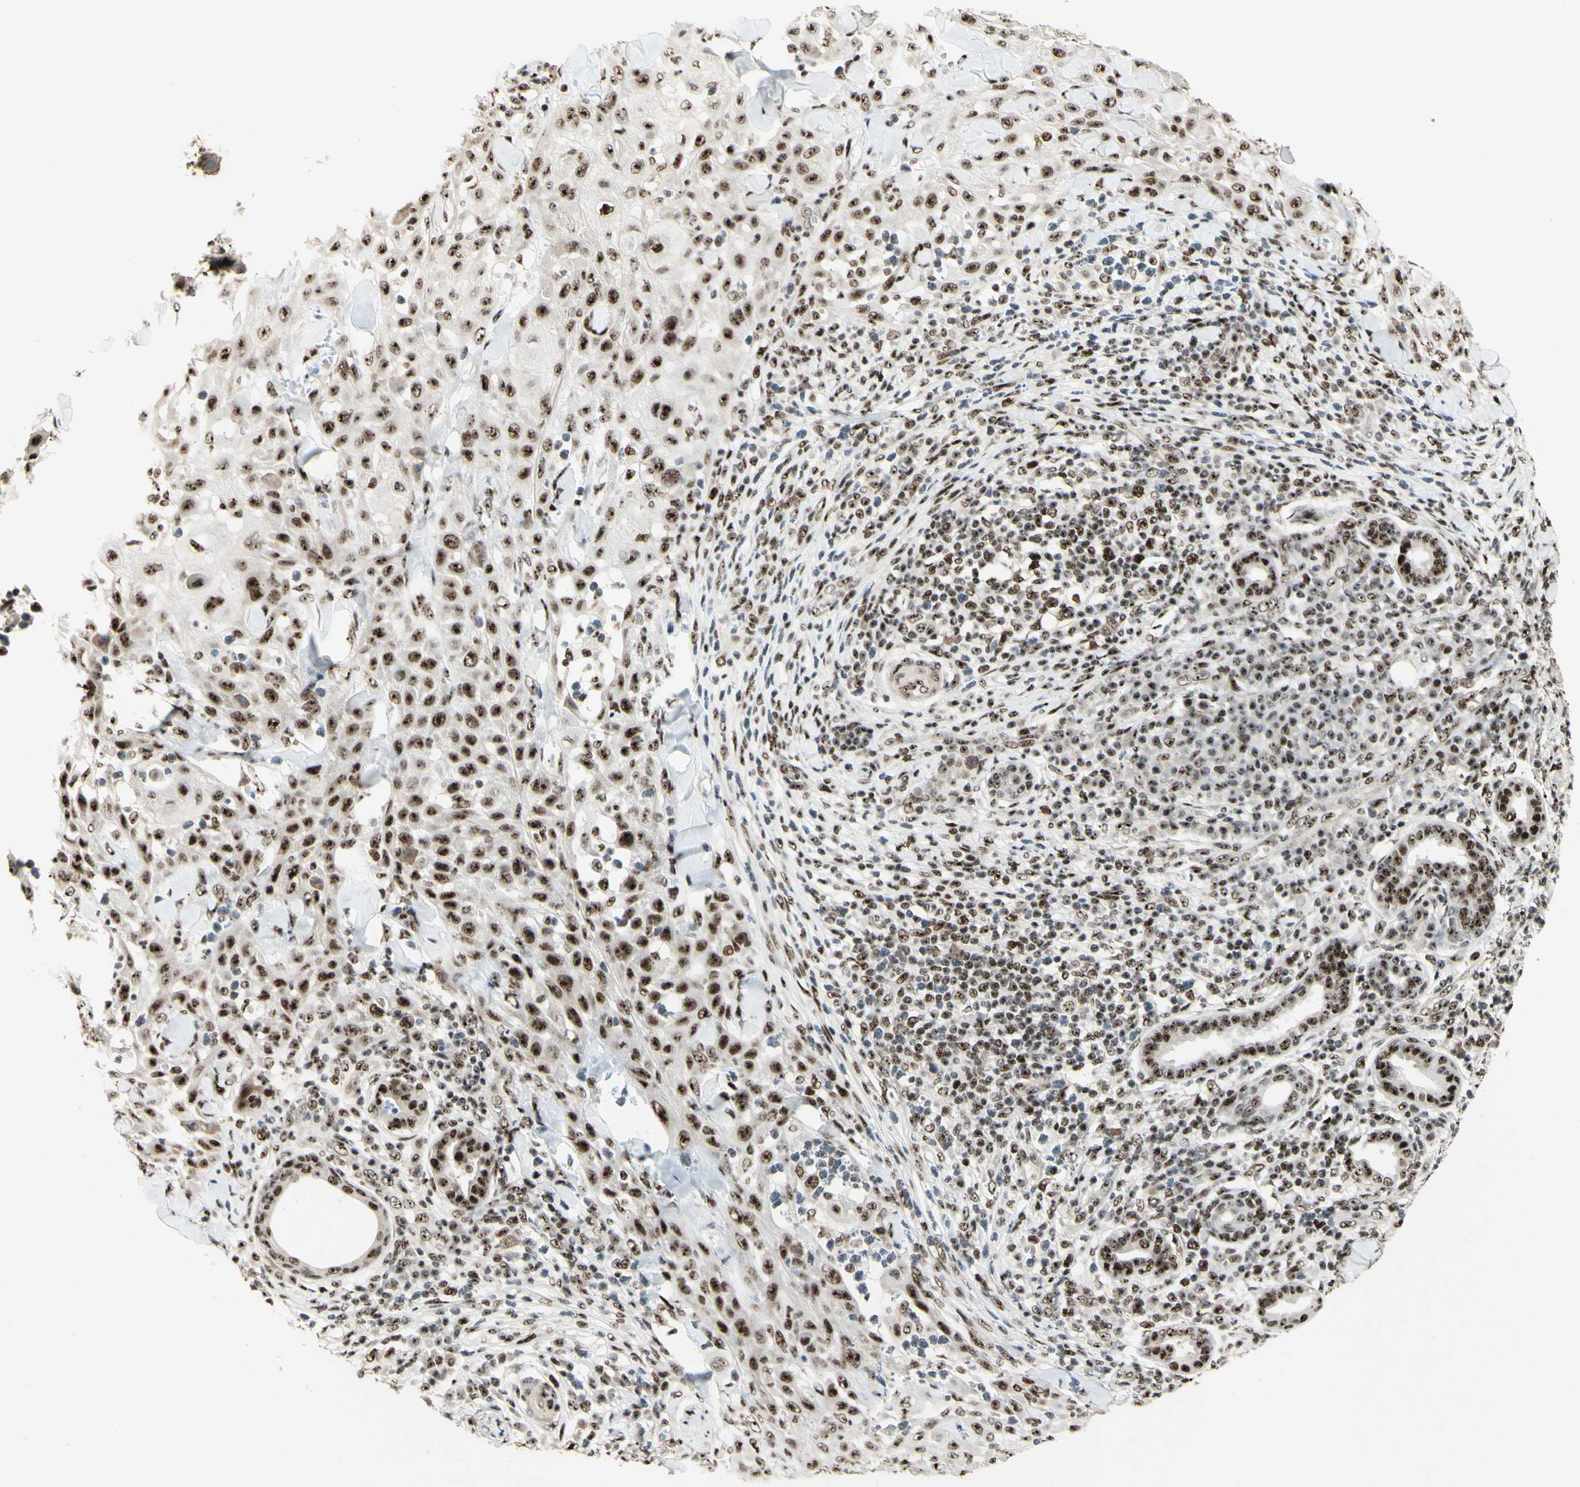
{"staining": {"intensity": "strong", "quantity": ">75%", "location": "nuclear"}, "tissue": "skin cancer", "cell_type": "Tumor cells", "image_type": "cancer", "snomed": [{"axis": "morphology", "description": "Squamous cell carcinoma, NOS"}, {"axis": "topography", "description": "Skin"}], "caption": "A brown stain labels strong nuclear expression of a protein in human skin cancer tumor cells. Using DAB (3,3'-diaminobenzidine) (brown) and hematoxylin (blue) stains, captured at high magnification using brightfield microscopy.", "gene": "DHX9", "patient": {"sex": "male", "age": 24}}